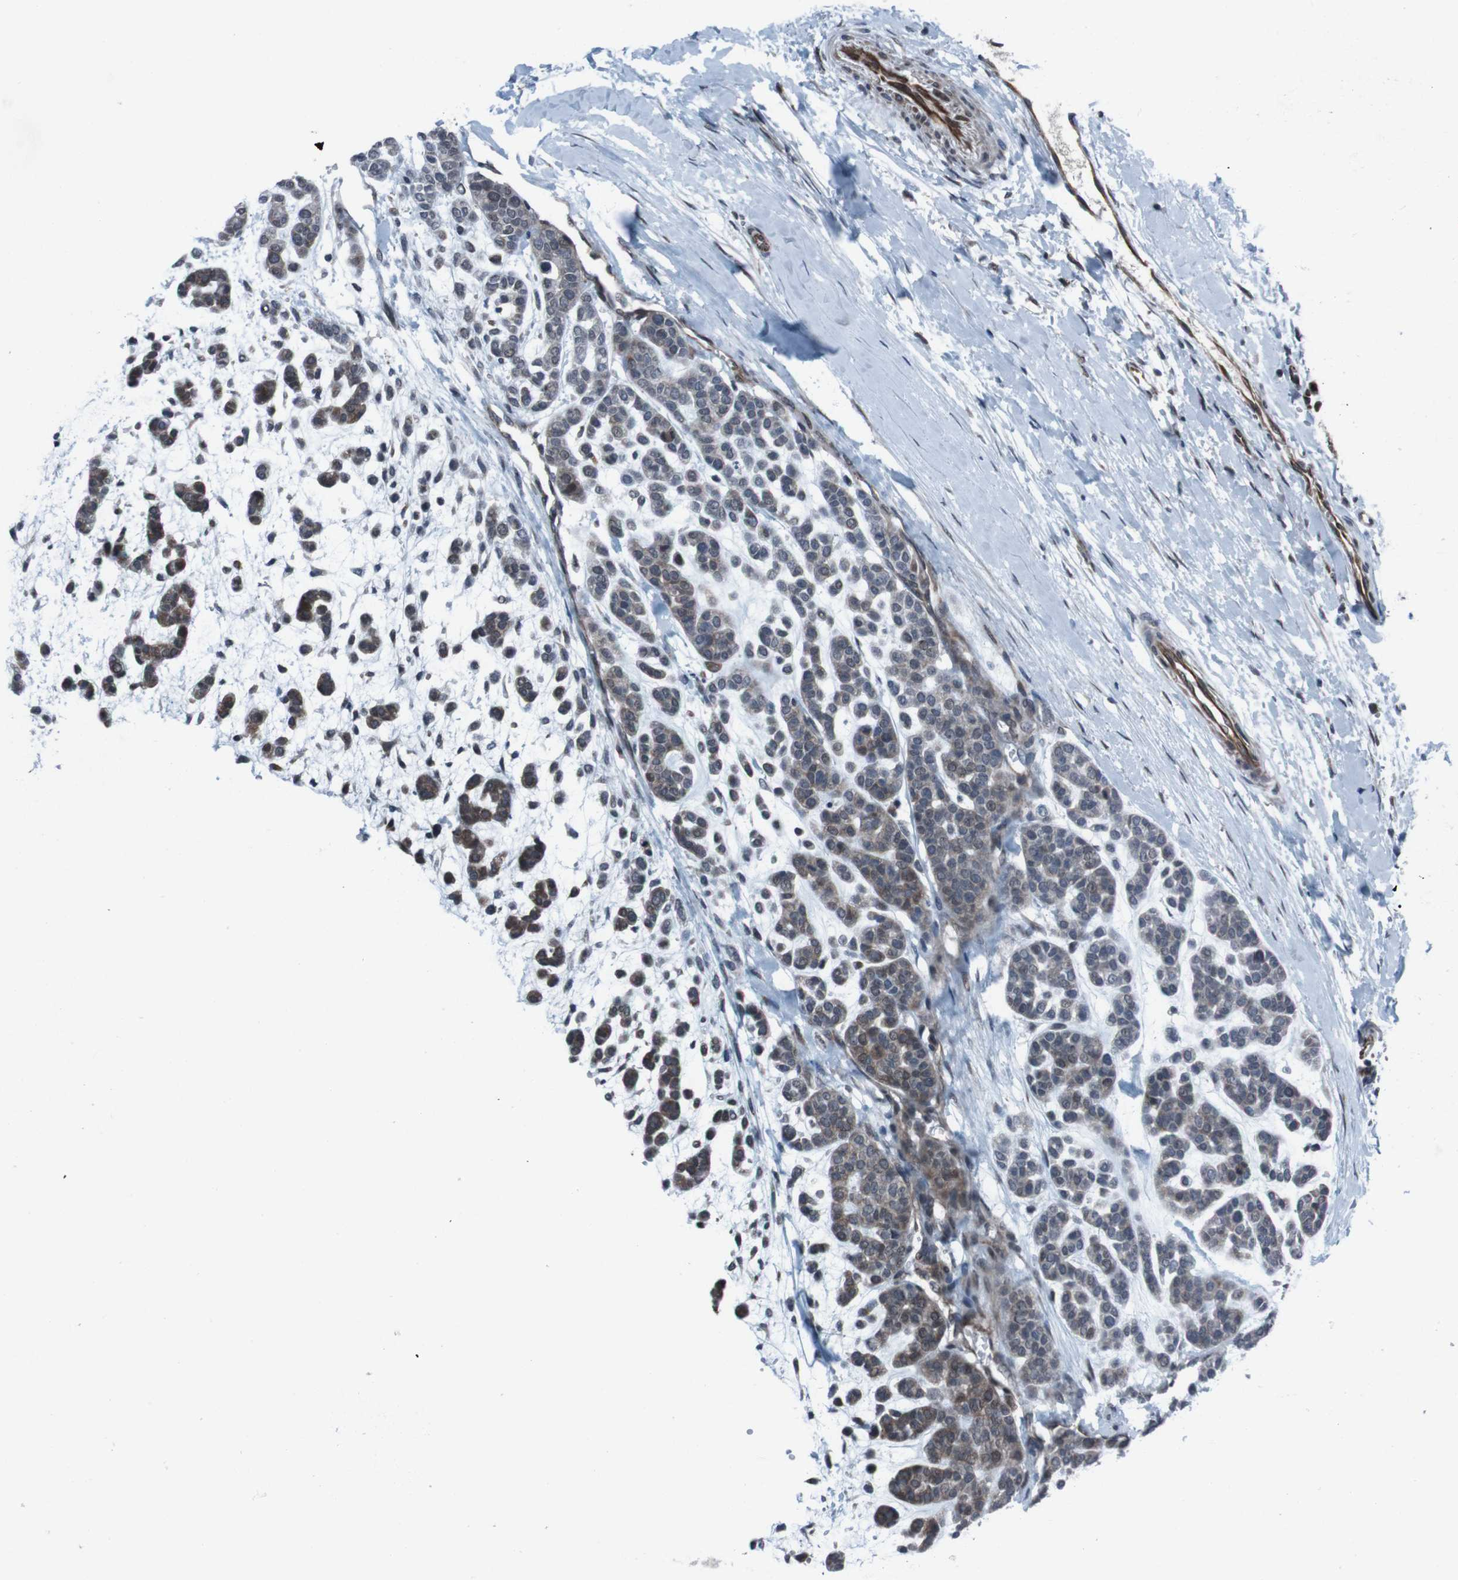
{"staining": {"intensity": "moderate", "quantity": "25%-75%", "location": "cytoplasmic/membranous"}, "tissue": "head and neck cancer", "cell_type": "Tumor cells", "image_type": "cancer", "snomed": [{"axis": "morphology", "description": "Adenocarcinoma, NOS"}, {"axis": "morphology", "description": "Adenoma, NOS"}, {"axis": "topography", "description": "Head-Neck"}], "caption": "A high-resolution image shows immunohistochemistry staining of head and neck cancer (adenocarcinoma), which demonstrates moderate cytoplasmic/membranous positivity in about 25%-75% of tumor cells.", "gene": "SS18L1", "patient": {"sex": "female", "age": 55}}